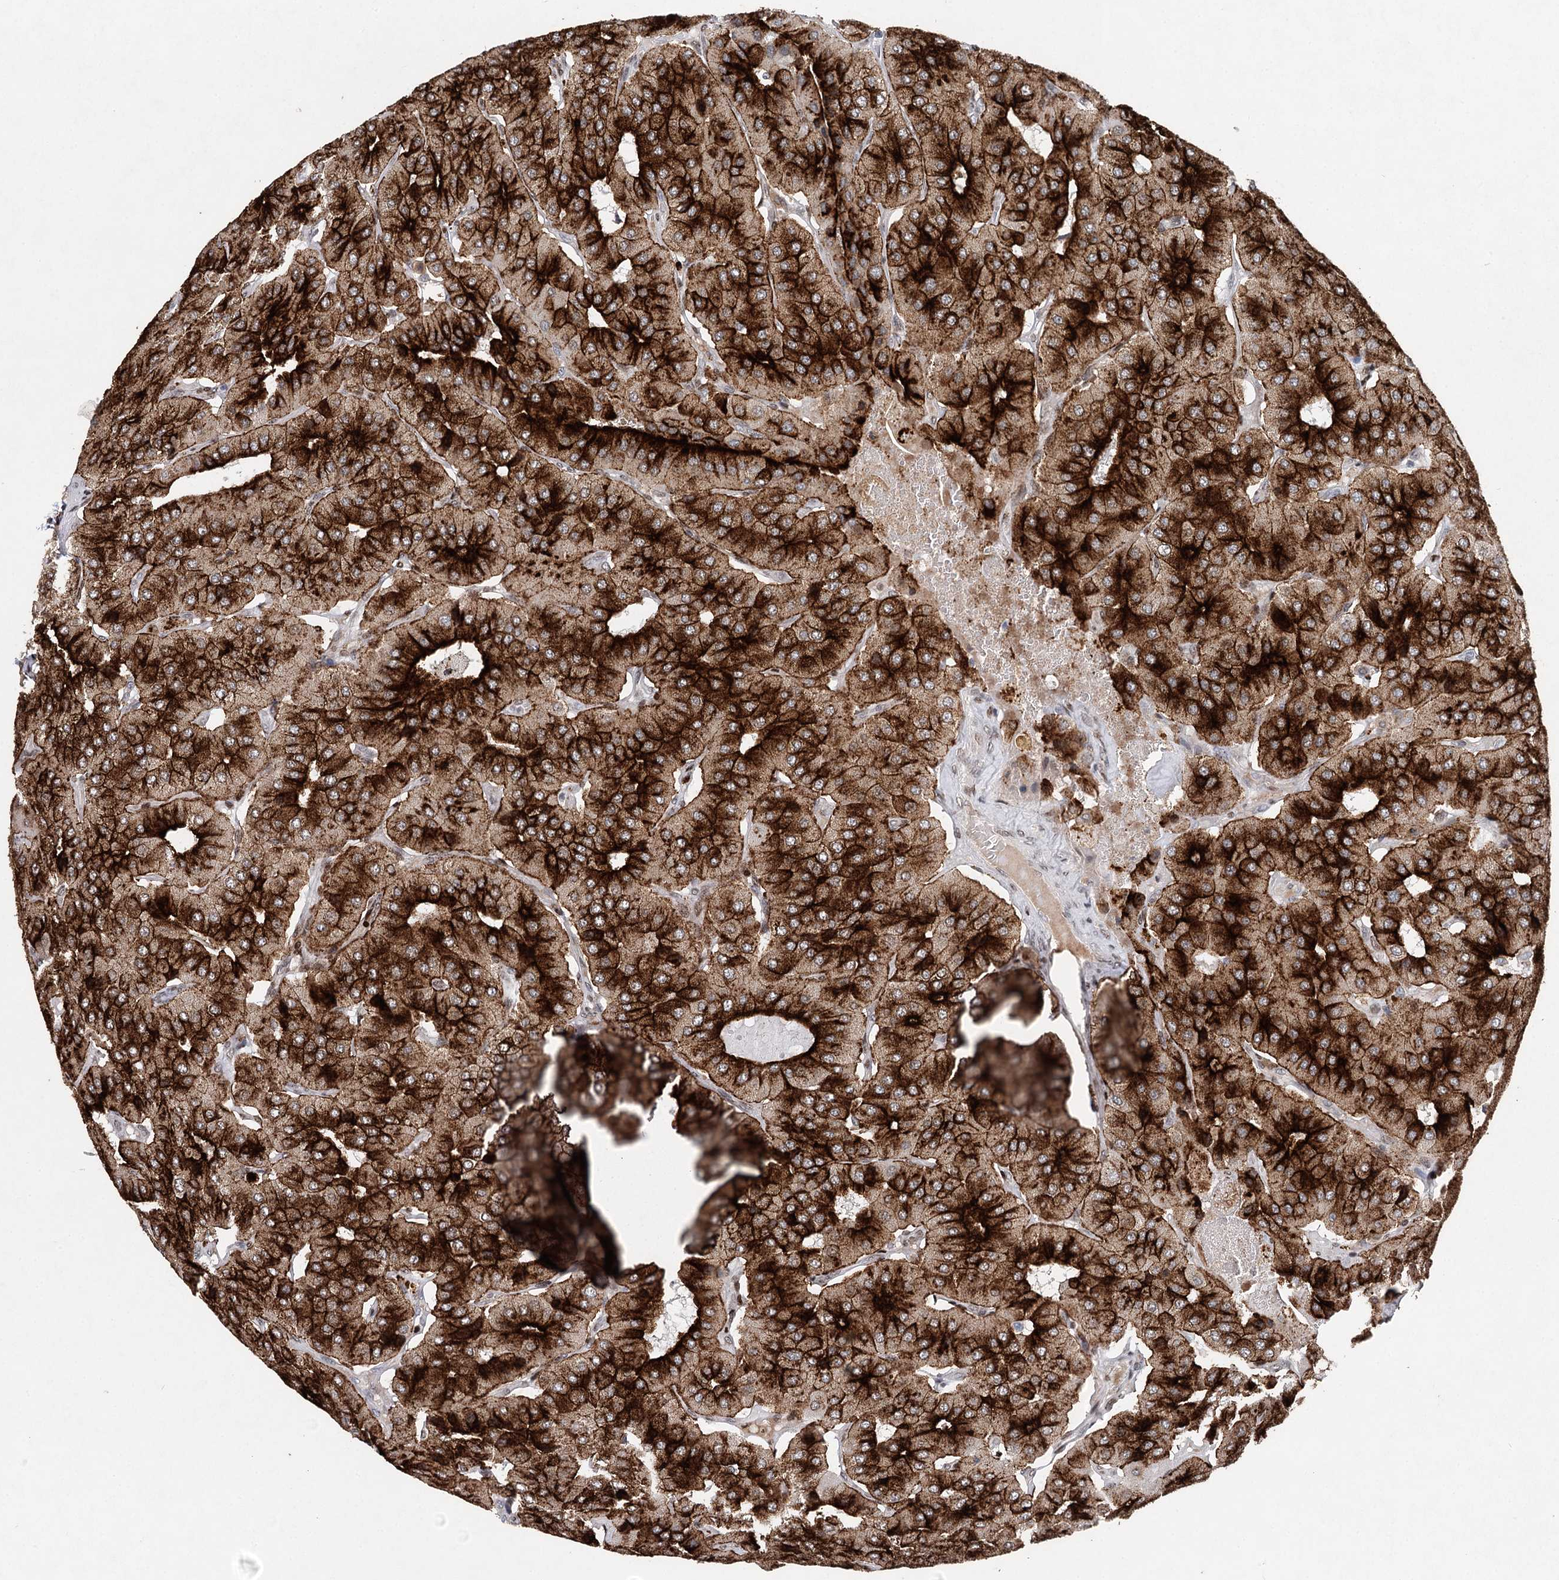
{"staining": {"intensity": "strong", "quantity": ">75%", "location": "cytoplasmic/membranous"}, "tissue": "parathyroid gland", "cell_type": "Glandular cells", "image_type": "normal", "snomed": [{"axis": "morphology", "description": "Normal tissue, NOS"}, {"axis": "morphology", "description": "Adenoma, NOS"}, {"axis": "topography", "description": "Parathyroid gland"}], "caption": "Human parathyroid gland stained with a brown dye demonstrates strong cytoplasmic/membranous positive expression in about >75% of glandular cells.", "gene": "FRMD4A", "patient": {"sex": "female", "age": 86}}